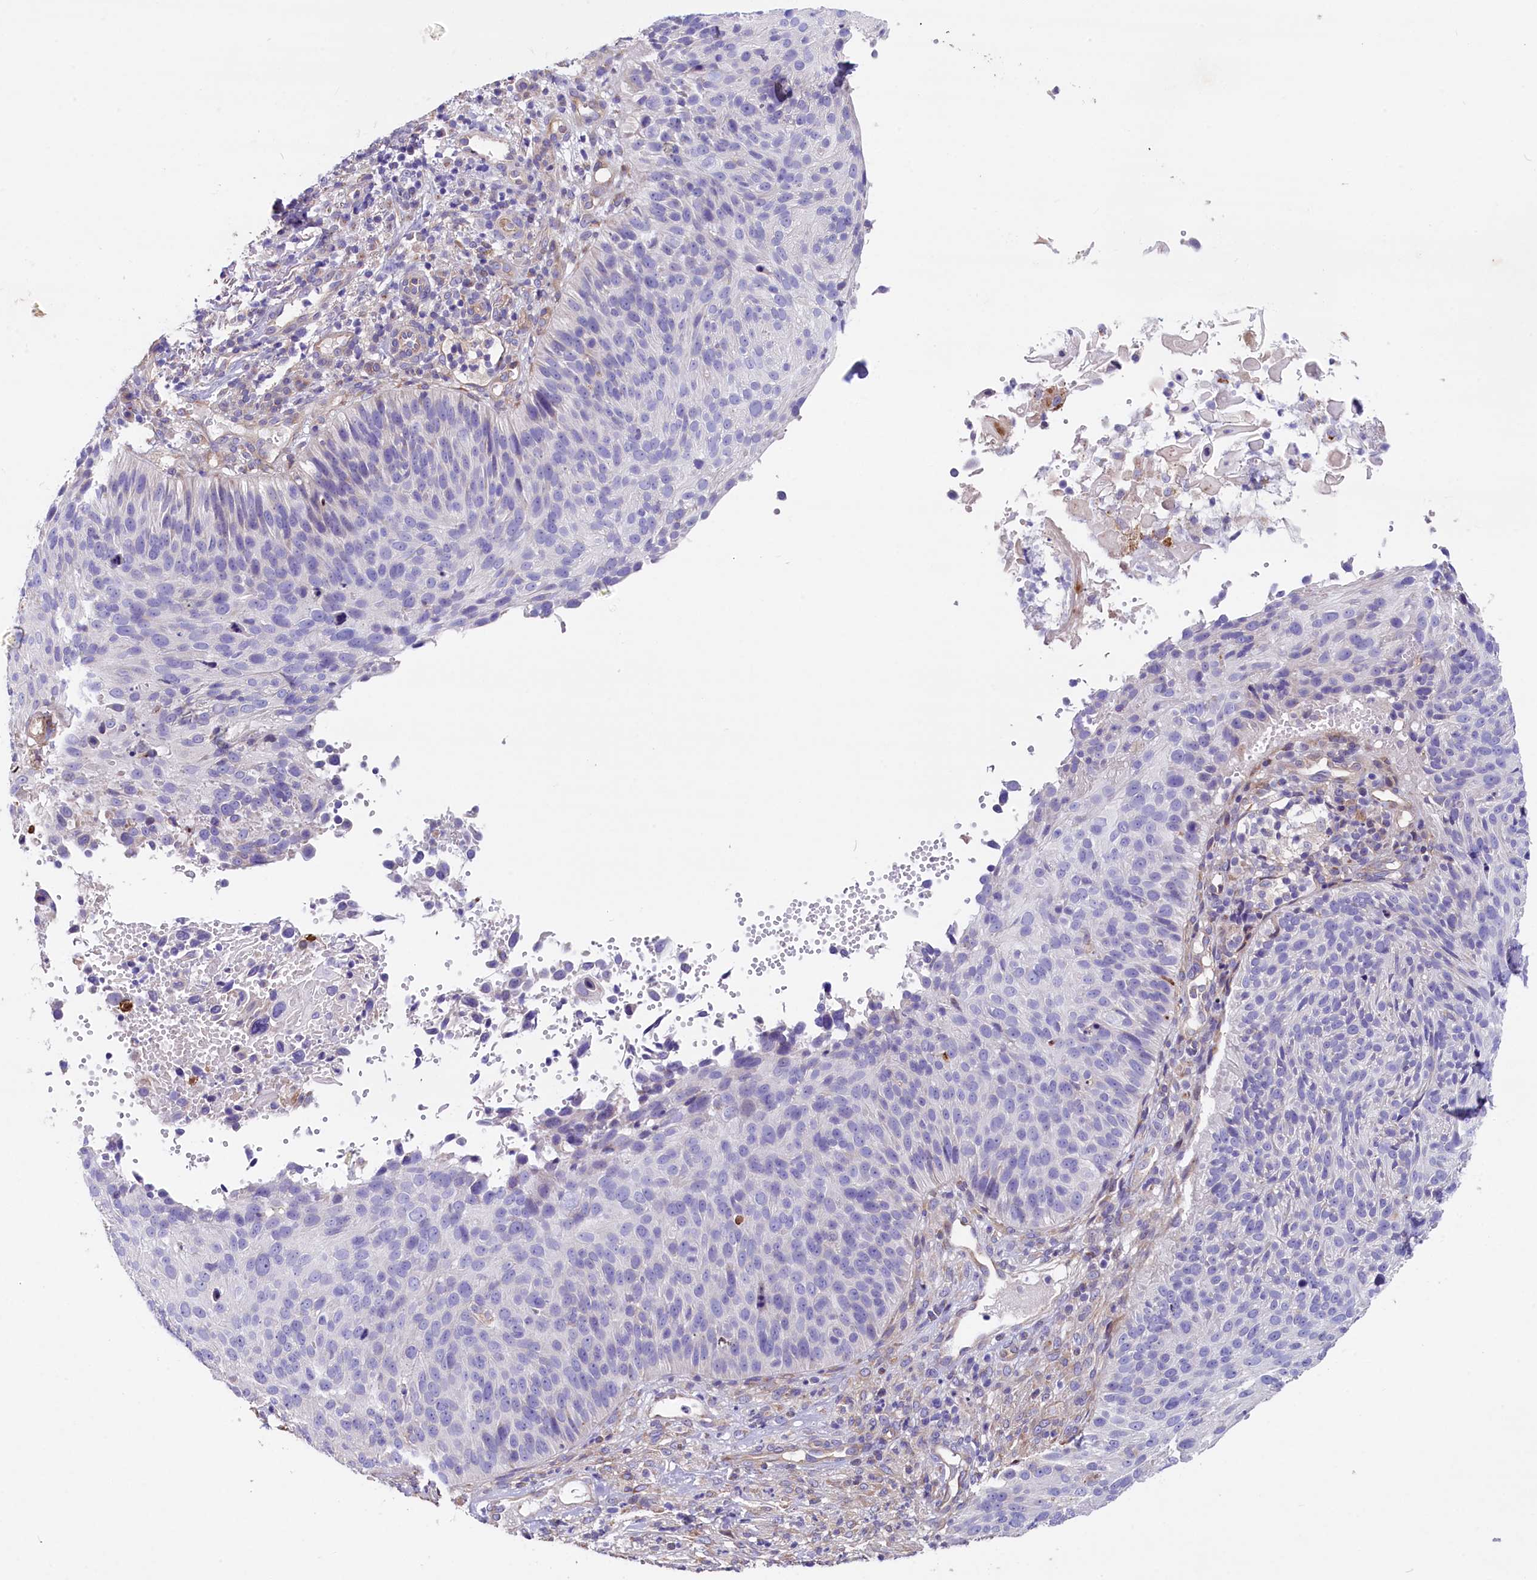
{"staining": {"intensity": "negative", "quantity": "none", "location": "none"}, "tissue": "cervical cancer", "cell_type": "Tumor cells", "image_type": "cancer", "snomed": [{"axis": "morphology", "description": "Squamous cell carcinoma, NOS"}, {"axis": "topography", "description": "Cervix"}], "caption": "The histopathology image exhibits no significant staining in tumor cells of squamous cell carcinoma (cervical). (DAB immunohistochemistry visualized using brightfield microscopy, high magnification).", "gene": "GPR108", "patient": {"sex": "female", "age": 74}}